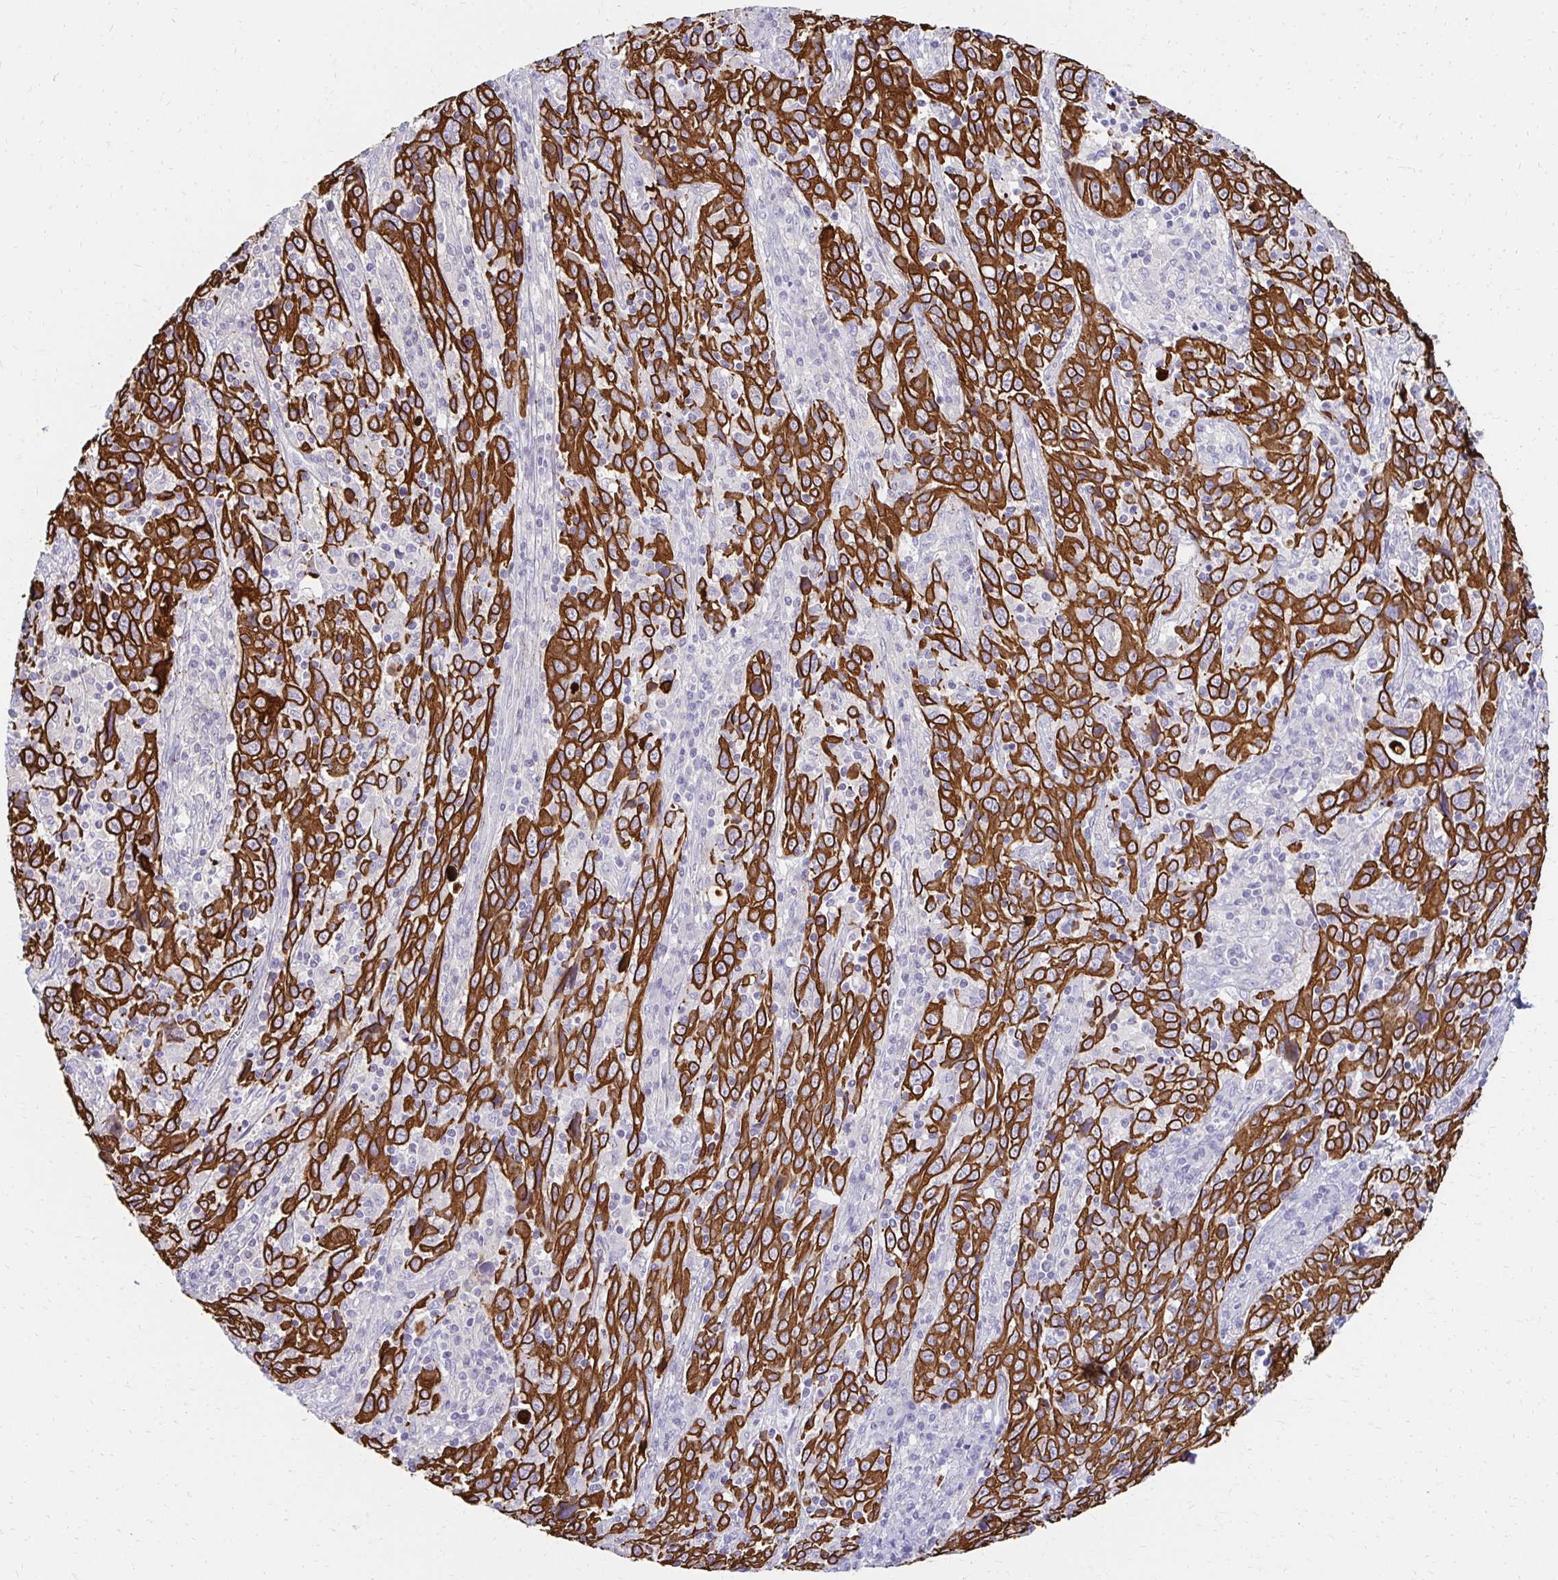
{"staining": {"intensity": "strong", "quantity": ">75%", "location": "cytoplasmic/membranous"}, "tissue": "cervical cancer", "cell_type": "Tumor cells", "image_type": "cancer", "snomed": [{"axis": "morphology", "description": "Squamous cell carcinoma, NOS"}, {"axis": "topography", "description": "Cervix"}], "caption": "This histopathology image exhibits cervical cancer (squamous cell carcinoma) stained with IHC to label a protein in brown. The cytoplasmic/membranous of tumor cells show strong positivity for the protein. Nuclei are counter-stained blue.", "gene": "C1QTNF2", "patient": {"sex": "female", "age": 46}}